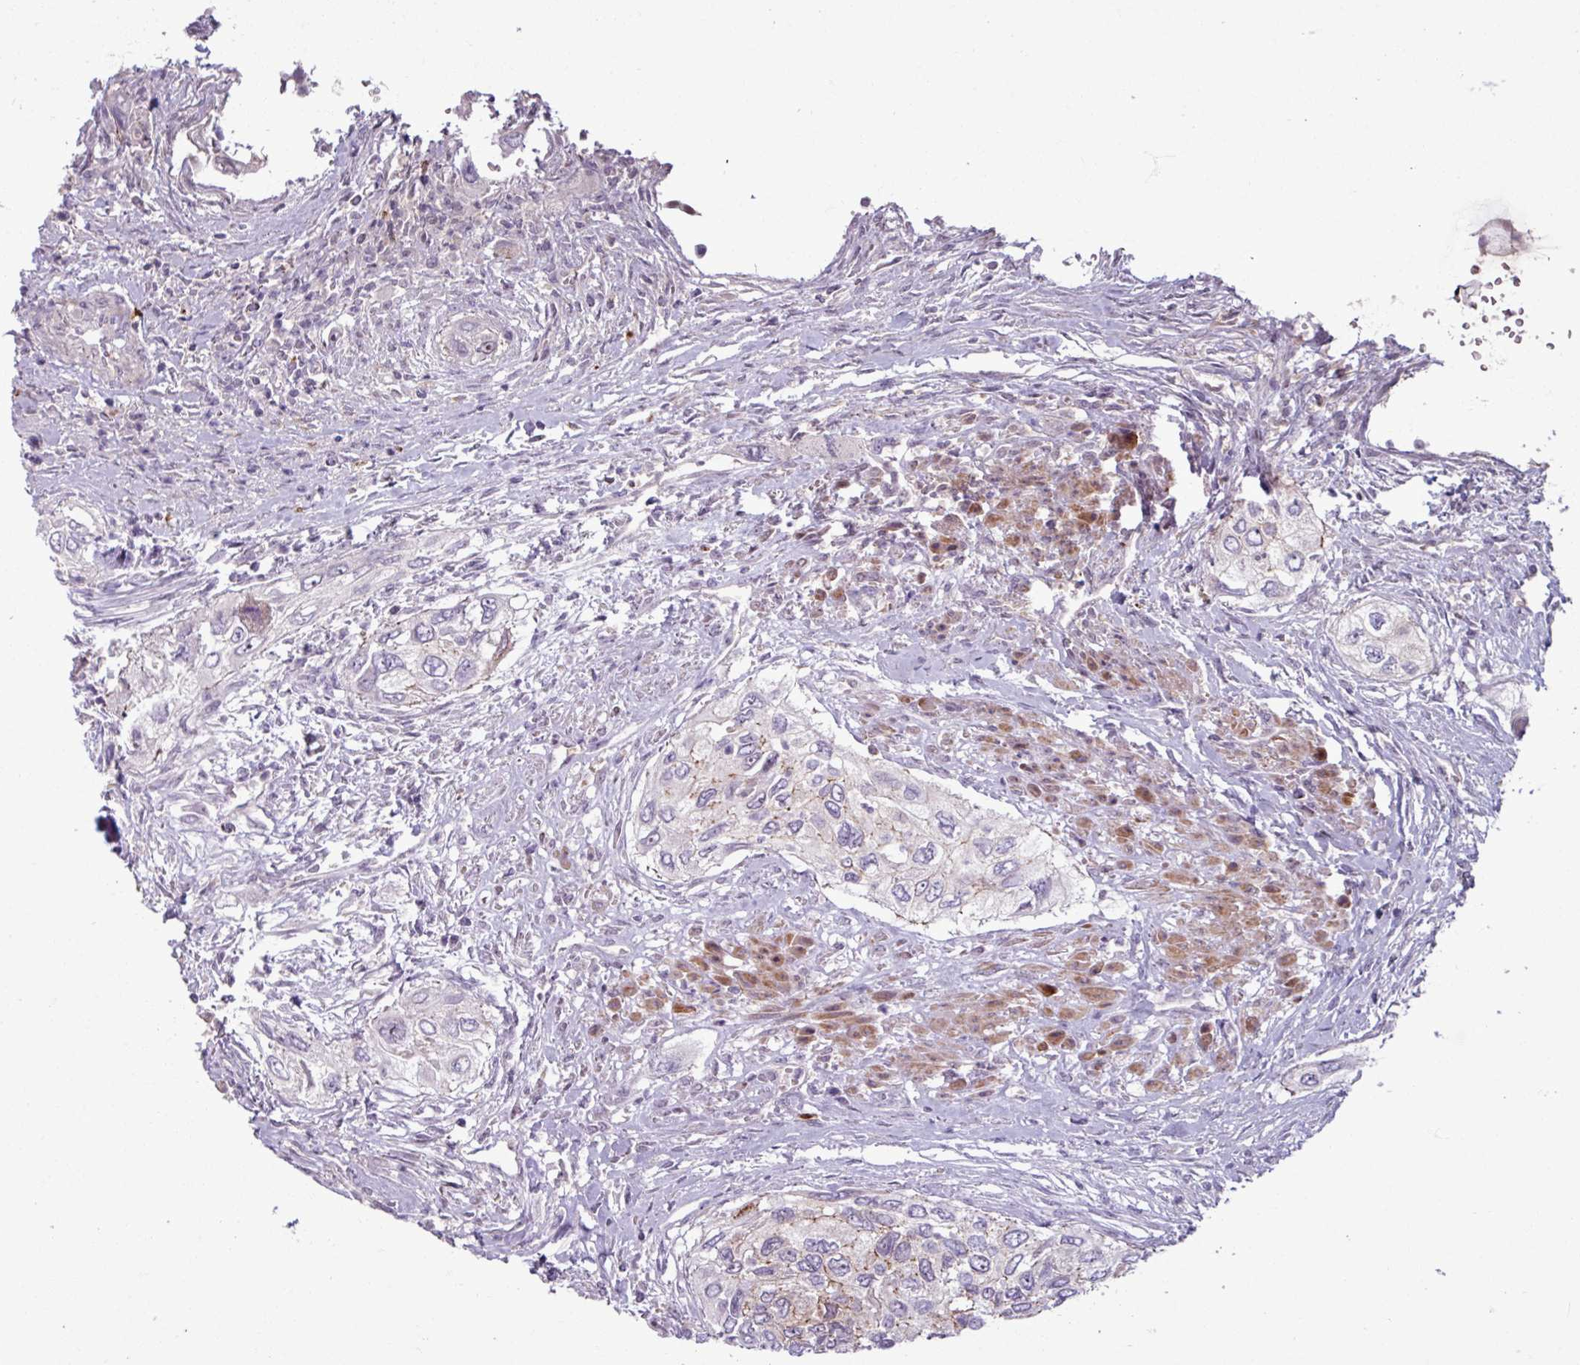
{"staining": {"intensity": "weak", "quantity": "<25%", "location": "cytoplasmic/membranous"}, "tissue": "urothelial cancer", "cell_type": "Tumor cells", "image_type": "cancer", "snomed": [{"axis": "morphology", "description": "Urothelial carcinoma, High grade"}, {"axis": "topography", "description": "Urinary bladder"}], "caption": "DAB immunohistochemical staining of urothelial carcinoma (high-grade) reveals no significant staining in tumor cells.", "gene": "PNMA6A", "patient": {"sex": "female", "age": 60}}